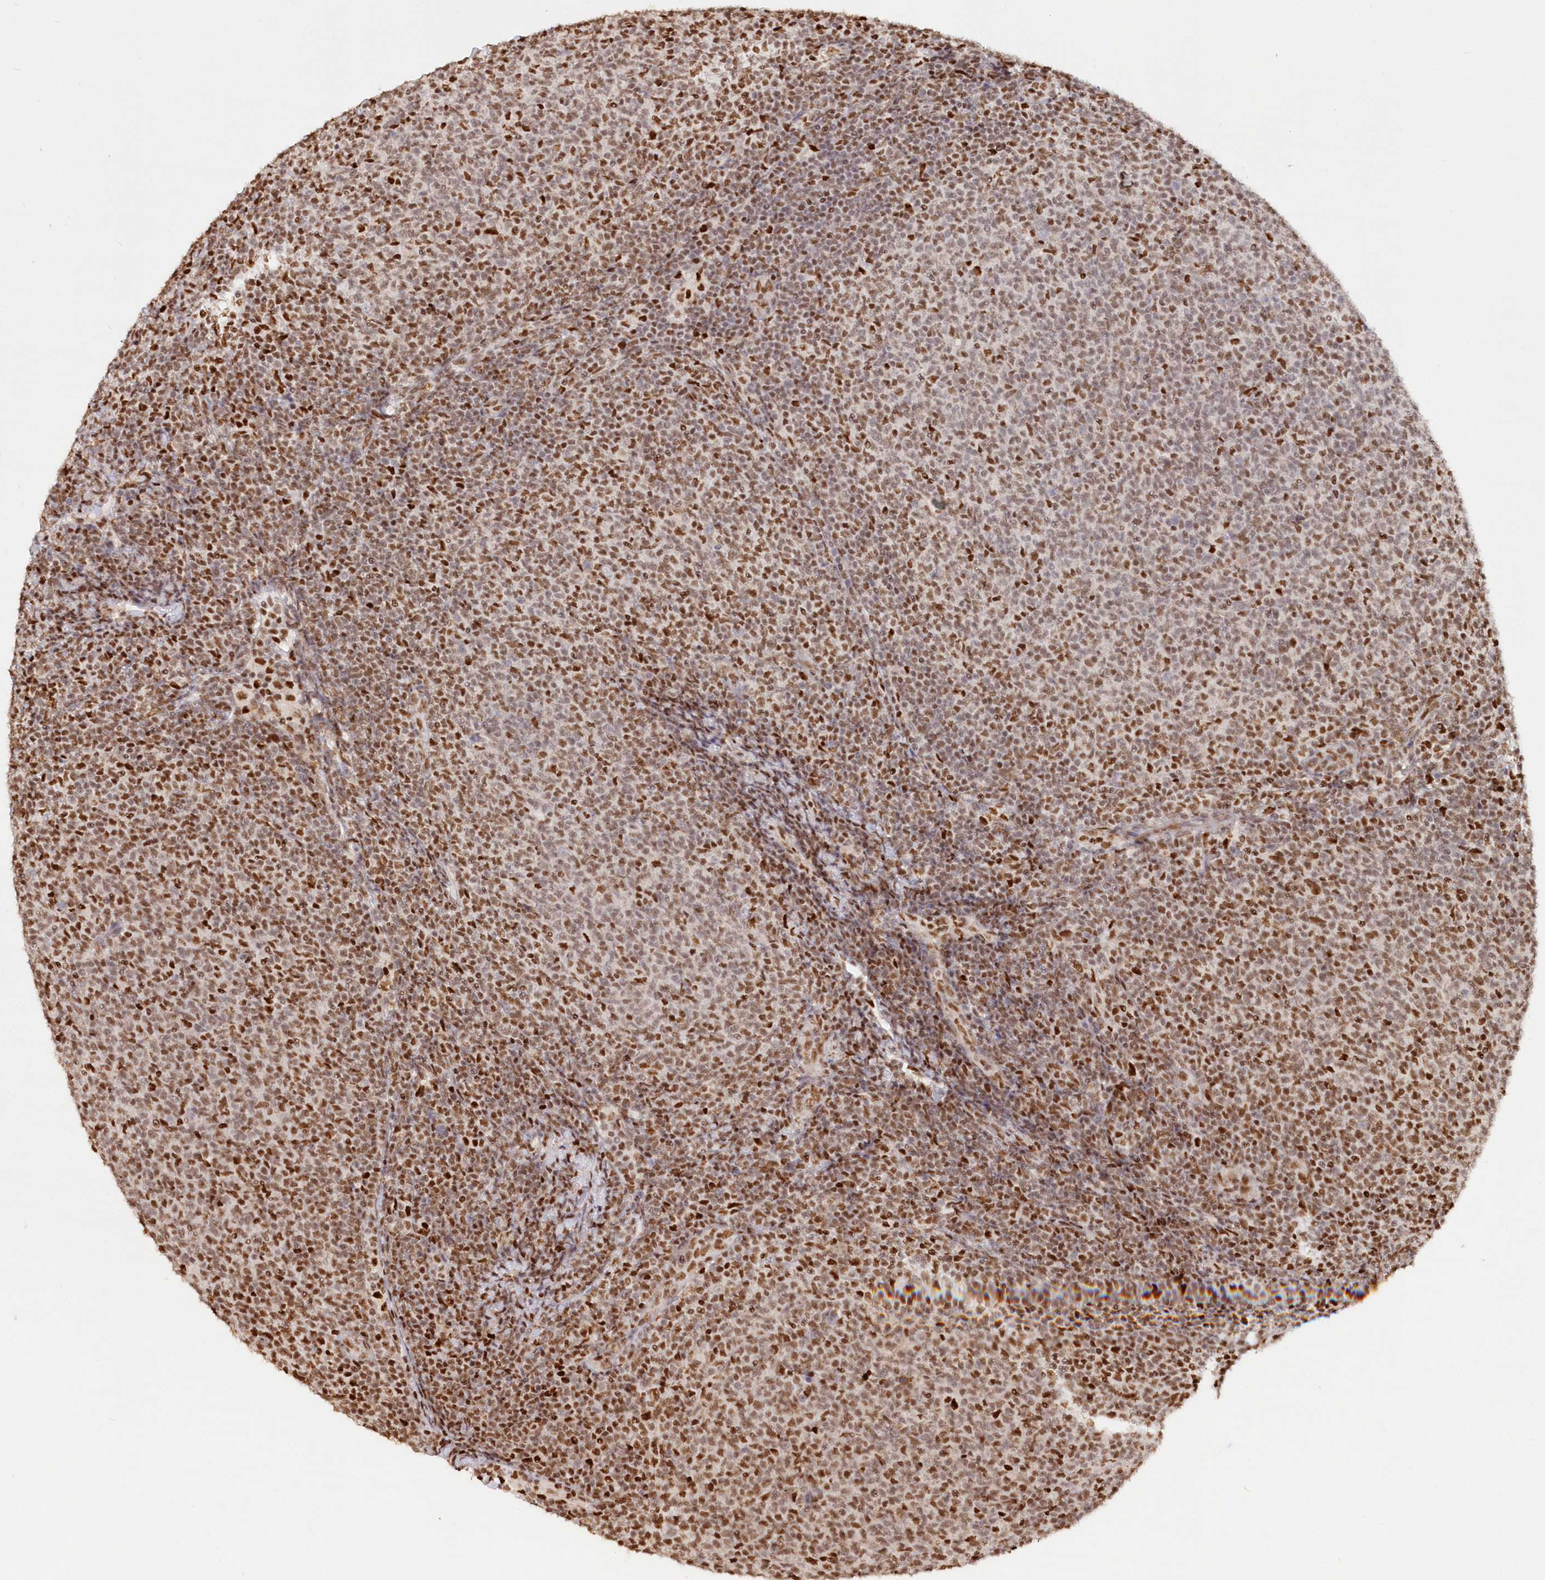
{"staining": {"intensity": "moderate", "quantity": ">75%", "location": "nuclear"}, "tissue": "lymphoma", "cell_type": "Tumor cells", "image_type": "cancer", "snomed": [{"axis": "morphology", "description": "Malignant lymphoma, non-Hodgkin's type, Low grade"}, {"axis": "topography", "description": "Lymph node"}], "caption": "Immunohistochemistry (IHC) of human low-grade malignant lymphoma, non-Hodgkin's type demonstrates medium levels of moderate nuclear expression in approximately >75% of tumor cells.", "gene": "POLR2B", "patient": {"sex": "male", "age": 66}}